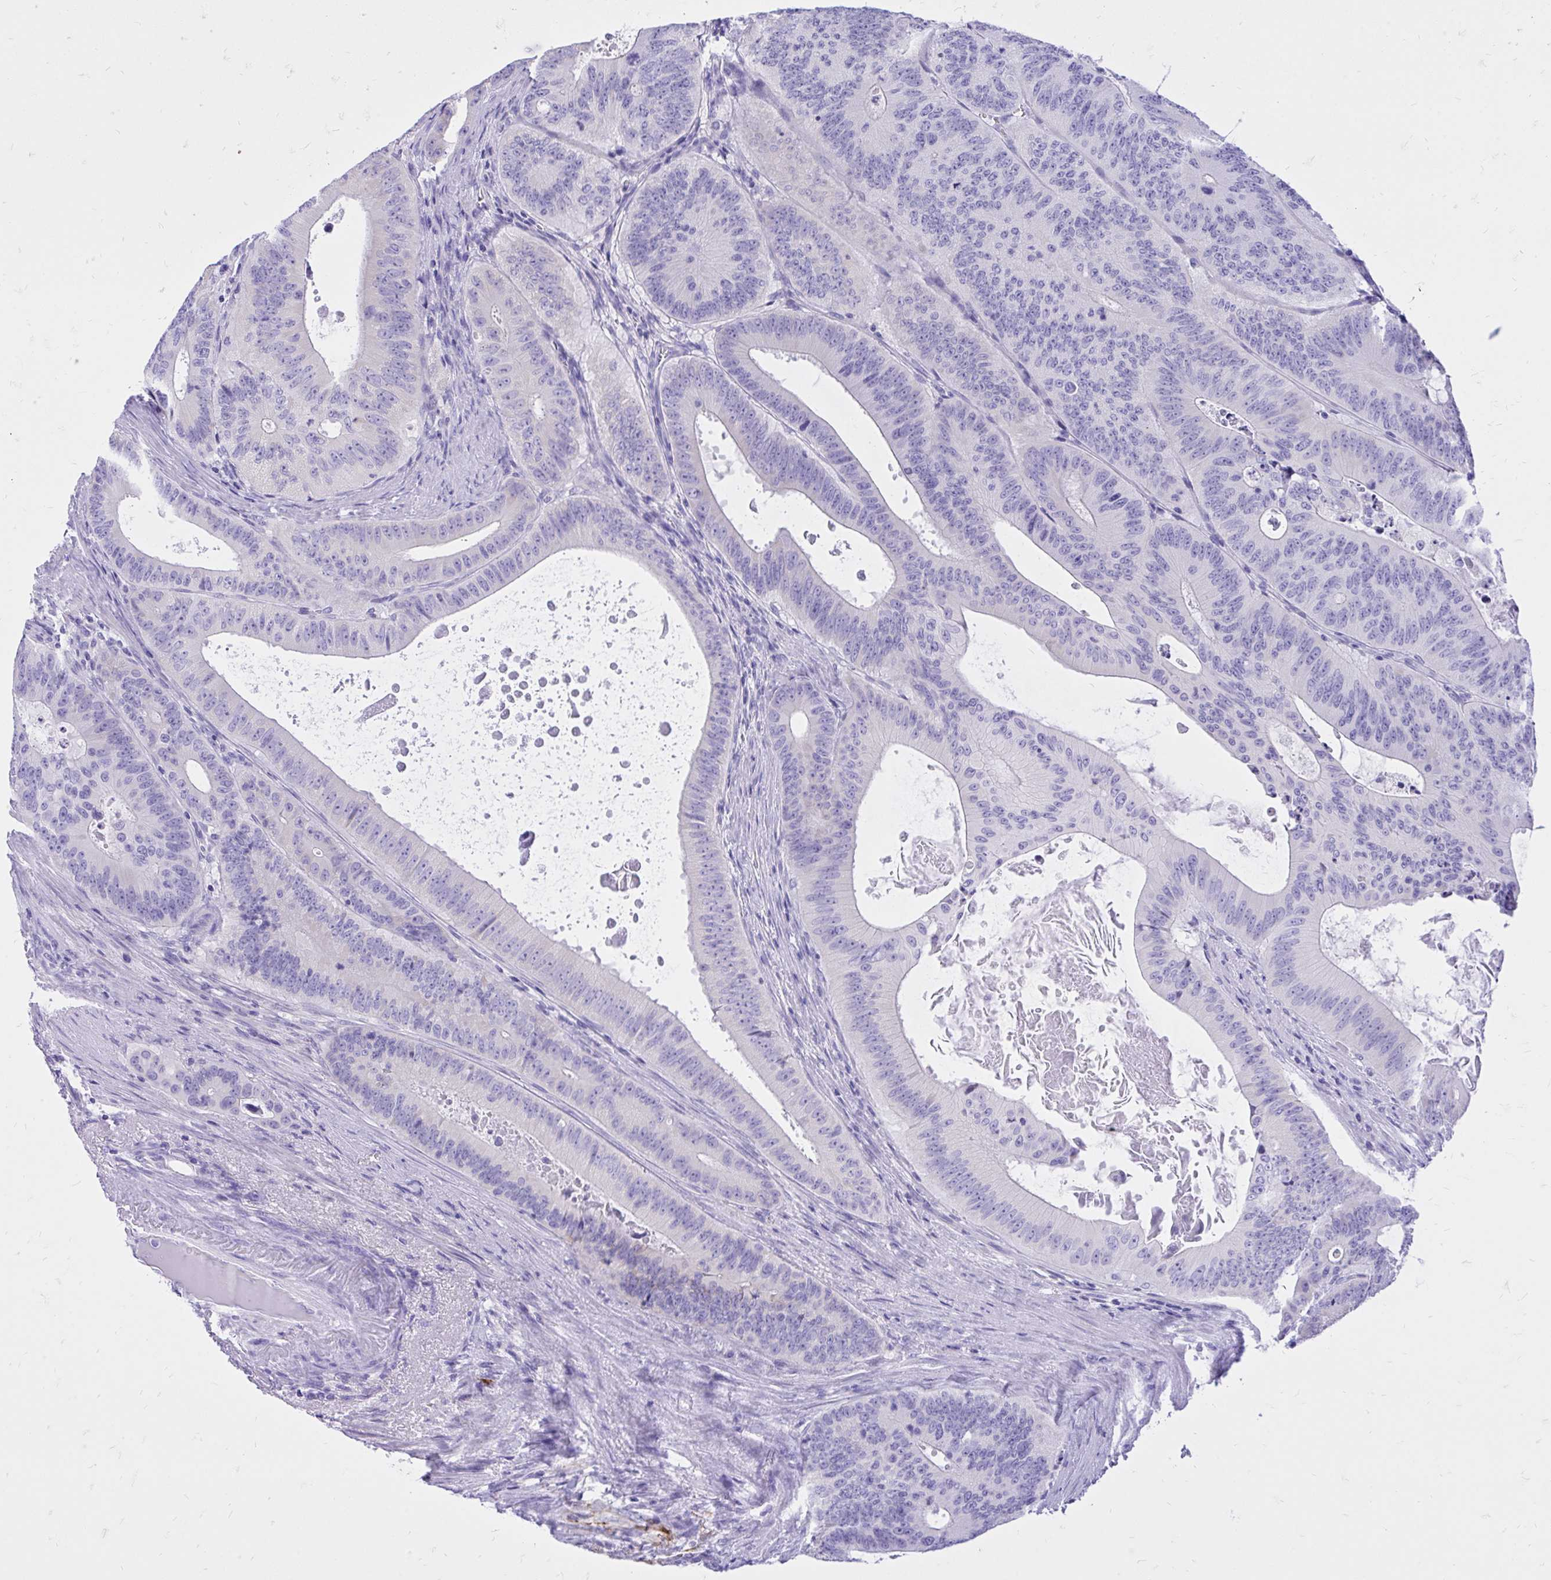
{"staining": {"intensity": "negative", "quantity": "none", "location": "none"}, "tissue": "colorectal cancer", "cell_type": "Tumor cells", "image_type": "cancer", "snomed": [{"axis": "morphology", "description": "Adenocarcinoma, NOS"}, {"axis": "topography", "description": "Colon"}], "caption": "IHC micrograph of neoplastic tissue: human adenocarcinoma (colorectal) stained with DAB (3,3'-diaminobenzidine) shows no significant protein positivity in tumor cells. Brightfield microscopy of IHC stained with DAB (brown) and hematoxylin (blue), captured at high magnification.", "gene": "MON1A", "patient": {"sex": "male", "age": 62}}